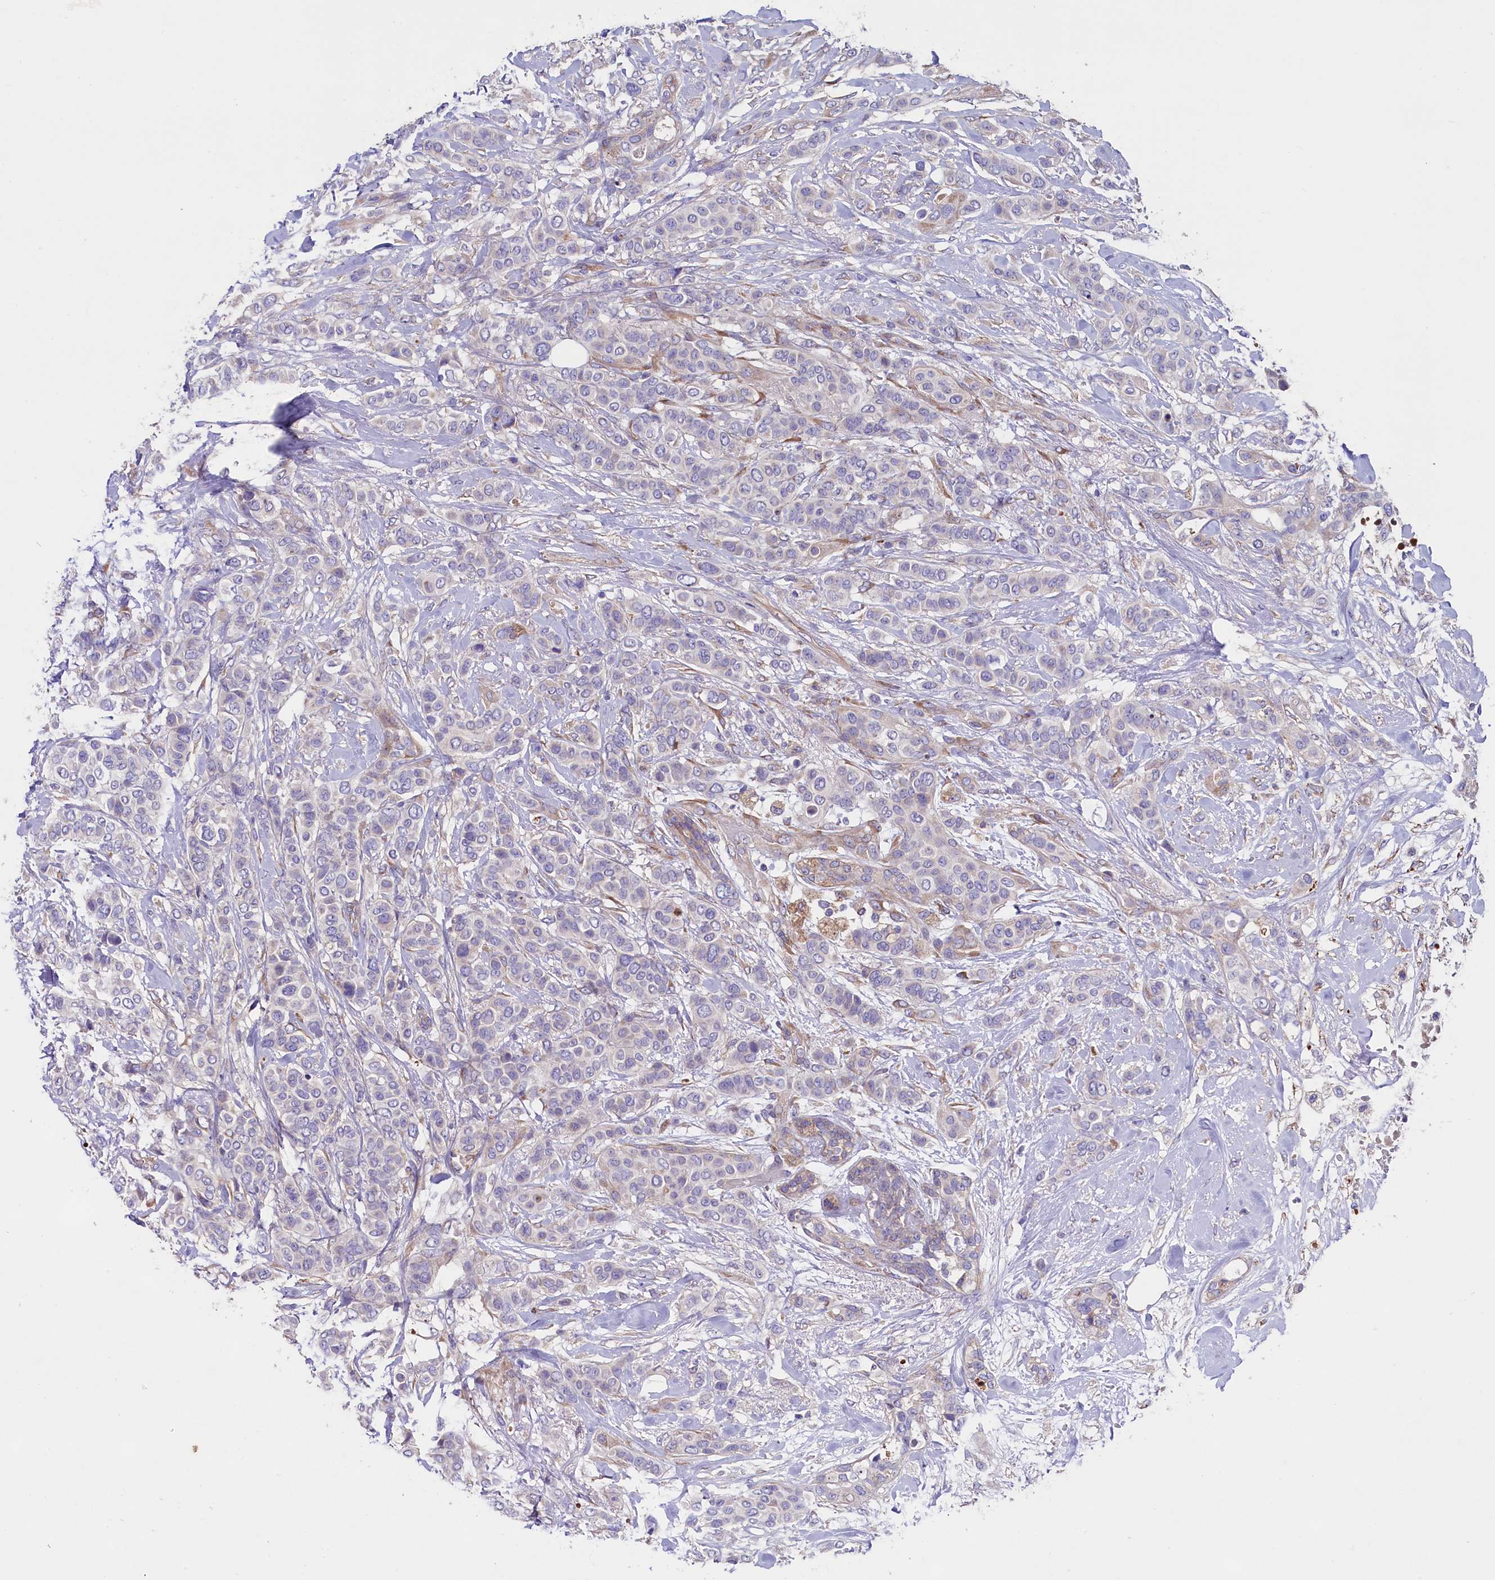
{"staining": {"intensity": "negative", "quantity": "none", "location": "none"}, "tissue": "breast cancer", "cell_type": "Tumor cells", "image_type": "cancer", "snomed": [{"axis": "morphology", "description": "Lobular carcinoma"}, {"axis": "topography", "description": "Breast"}], "caption": "High magnification brightfield microscopy of breast cancer stained with DAB (3,3'-diaminobenzidine) (brown) and counterstained with hematoxylin (blue): tumor cells show no significant positivity. (Brightfield microscopy of DAB immunohistochemistry at high magnification).", "gene": "GPR108", "patient": {"sex": "female", "age": 51}}